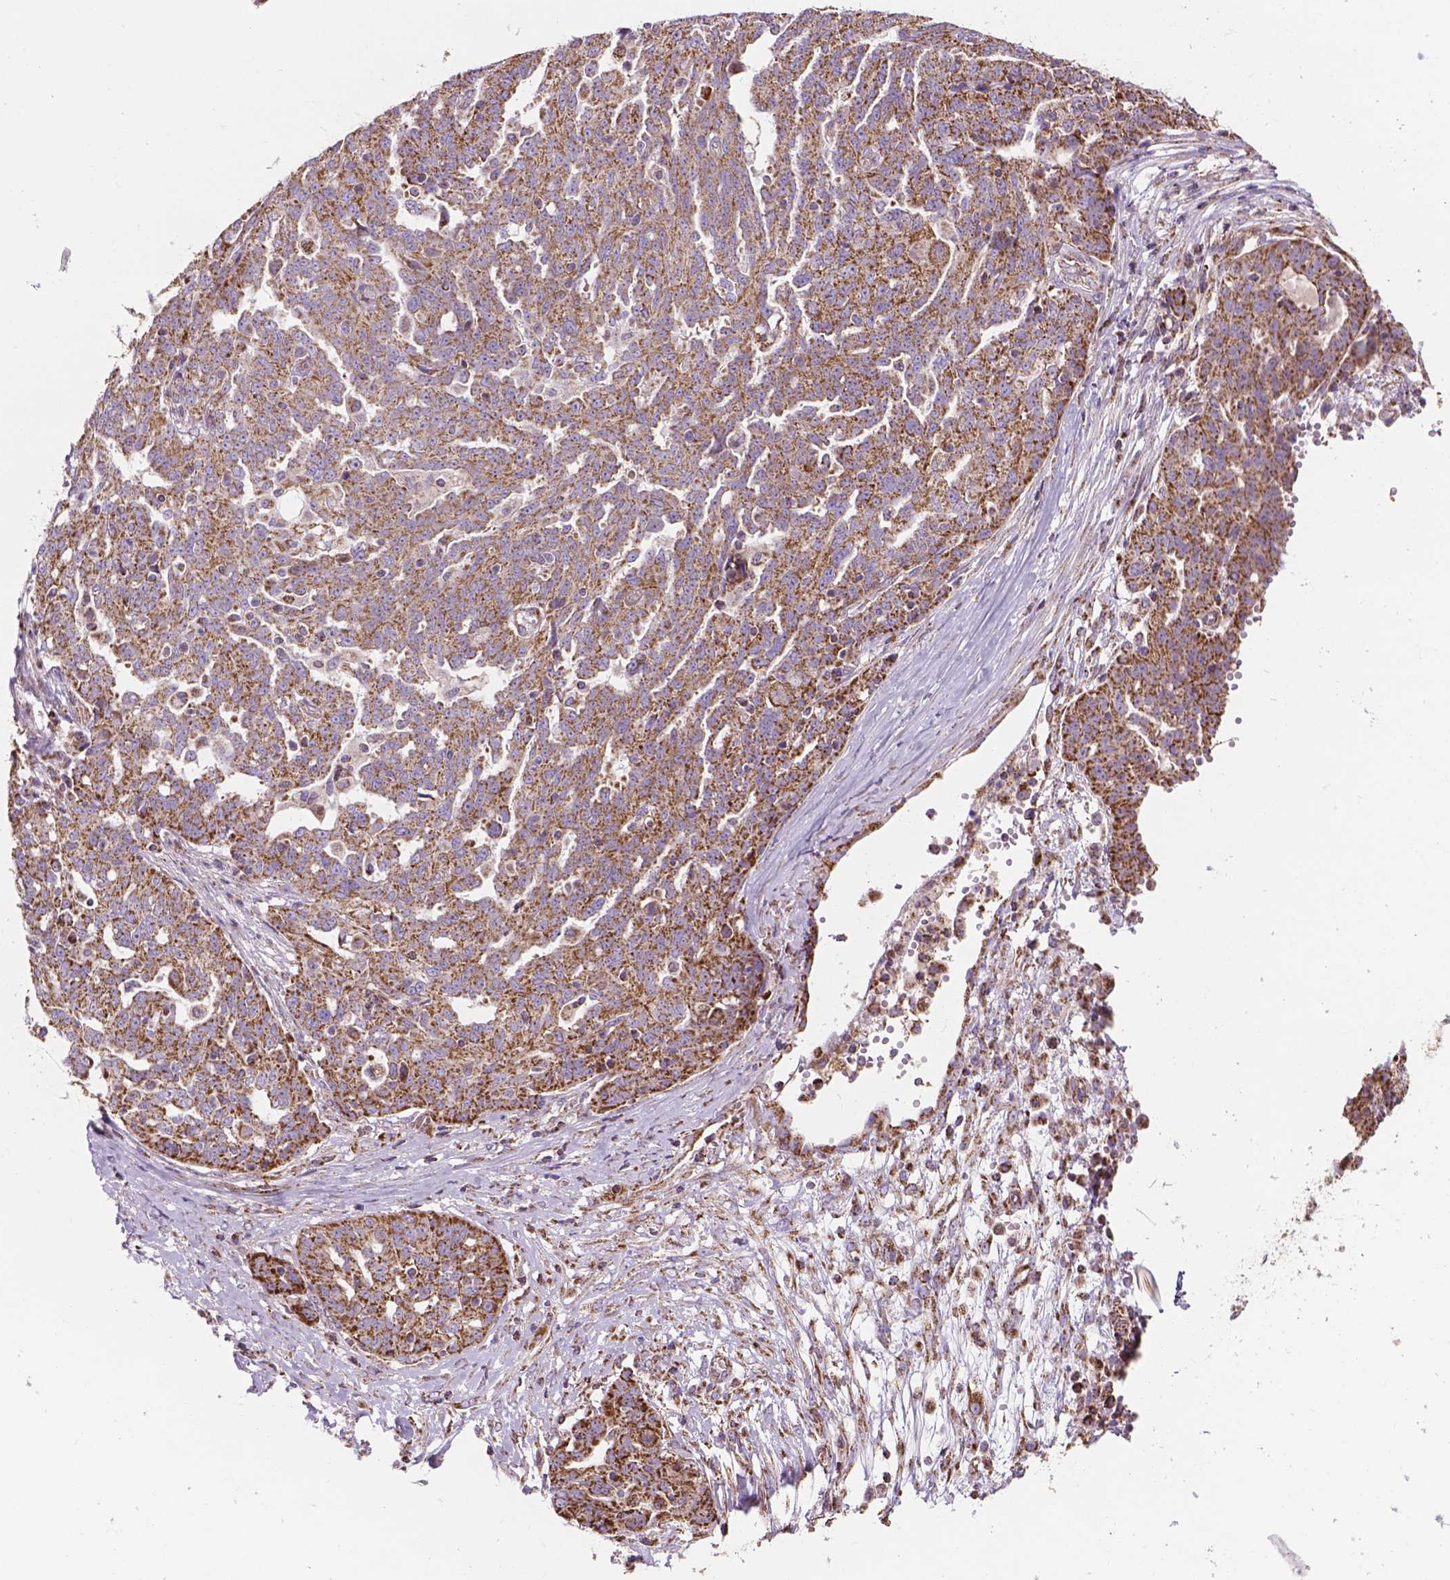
{"staining": {"intensity": "moderate", "quantity": ">75%", "location": "cytoplasmic/membranous"}, "tissue": "ovarian cancer", "cell_type": "Tumor cells", "image_type": "cancer", "snomed": [{"axis": "morphology", "description": "Cystadenocarcinoma, serous, NOS"}, {"axis": "topography", "description": "Ovary"}], "caption": "This micrograph reveals ovarian serous cystadenocarcinoma stained with immunohistochemistry to label a protein in brown. The cytoplasmic/membranous of tumor cells show moderate positivity for the protein. Nuclei are counter-stained blue.", "gene": "PIBF1", "patient": {"sex": "female", "age": 67}}